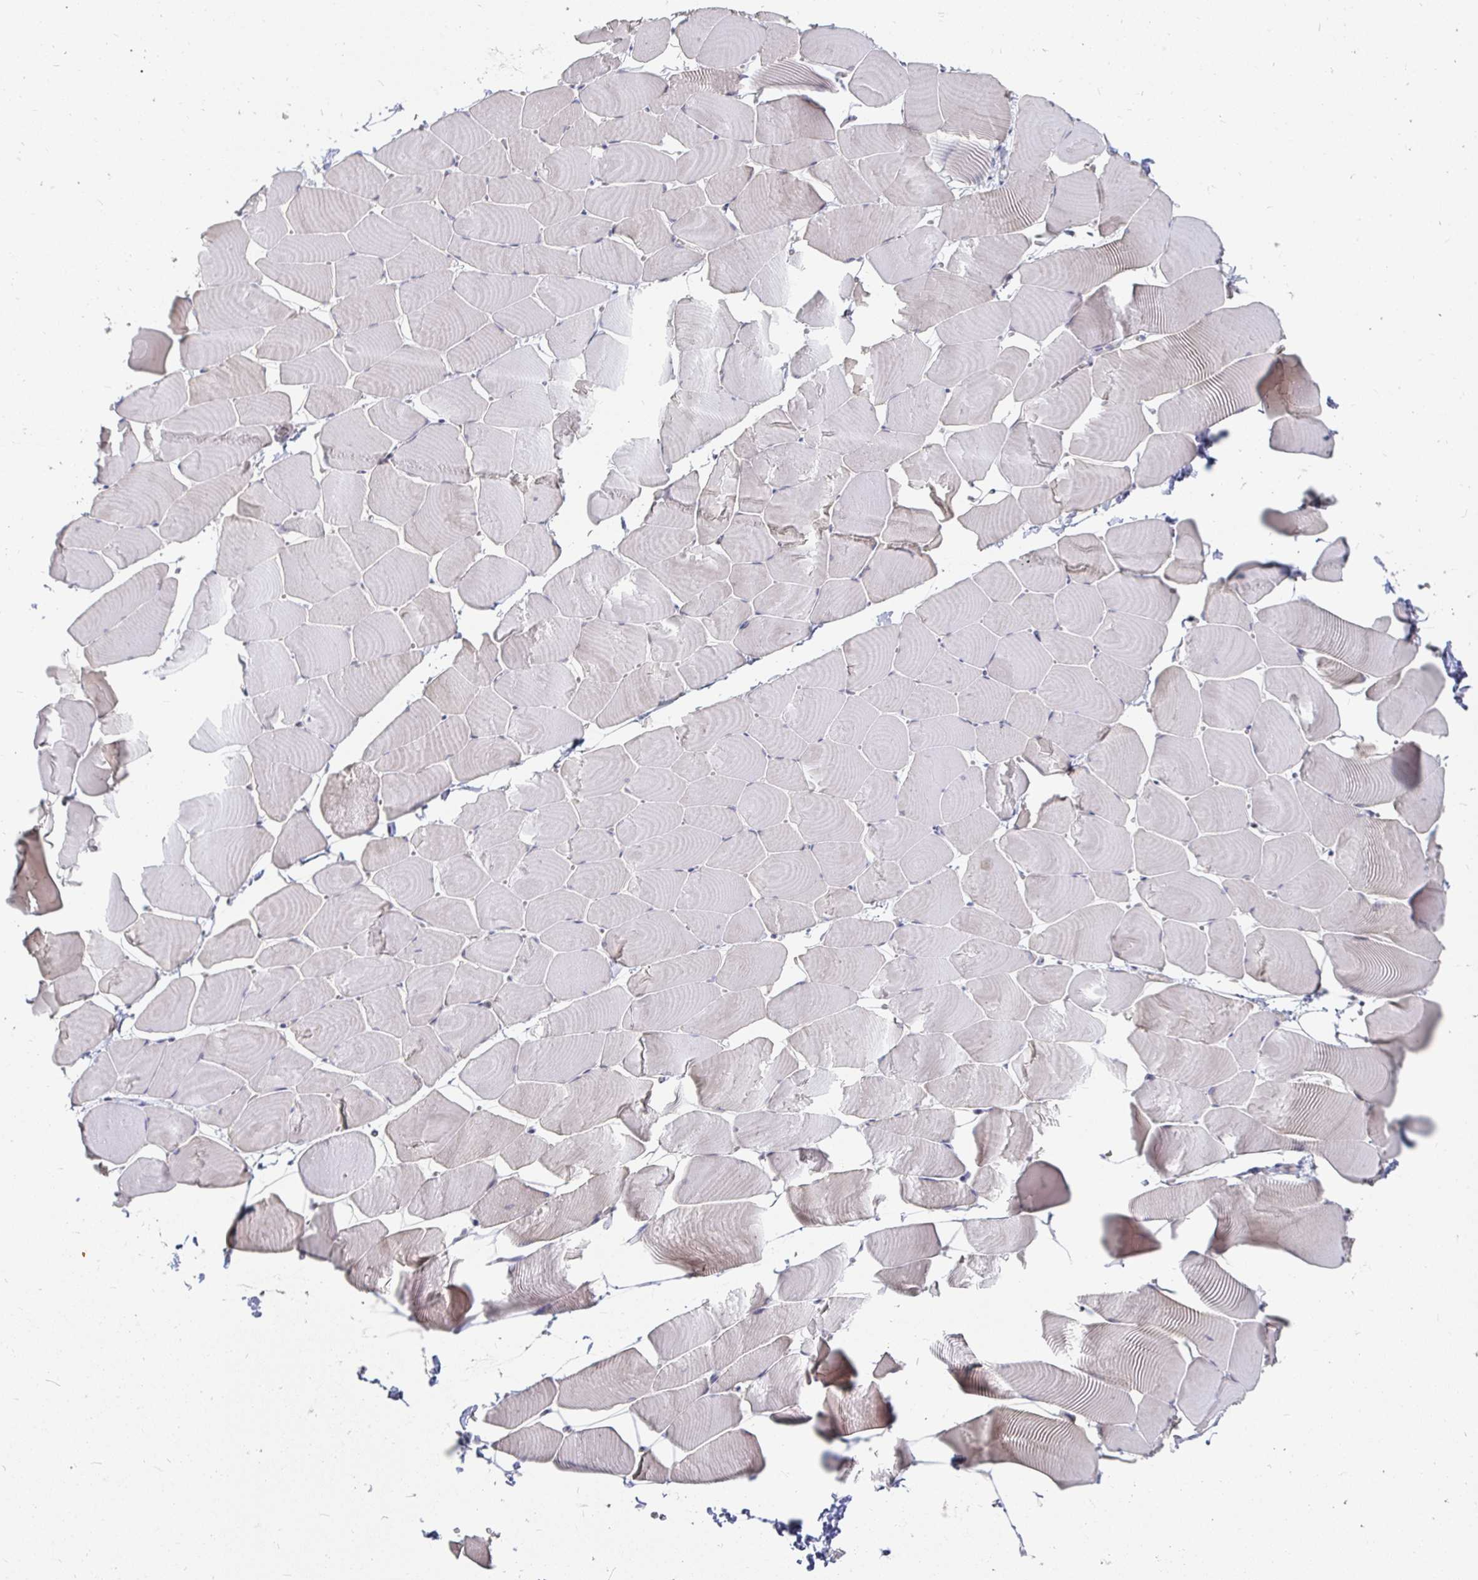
{"staining": {"intensity": "weak", "quantity": "<25%", "location": "cytoplasmic/membranous"}, "tissue": "skeletal muscle", "cell_type": "Myocytes", "image_type": "normal", "snomed": [{"axis": "morphology", "description": "Normal tissue, NOS"}, {"axis": "topography", "description": "Skeletal muscle"}], "caption": "Benign skeletal muscle was stained to show a protein in brown. There is no significant positivity in myocytes. (DAB (3,3'-diaminobenzidine) immunohistochemistry with hematoxylin counter stain).", "gene": "MEIS1", "patient": {"sex": "male", "age": 25}}